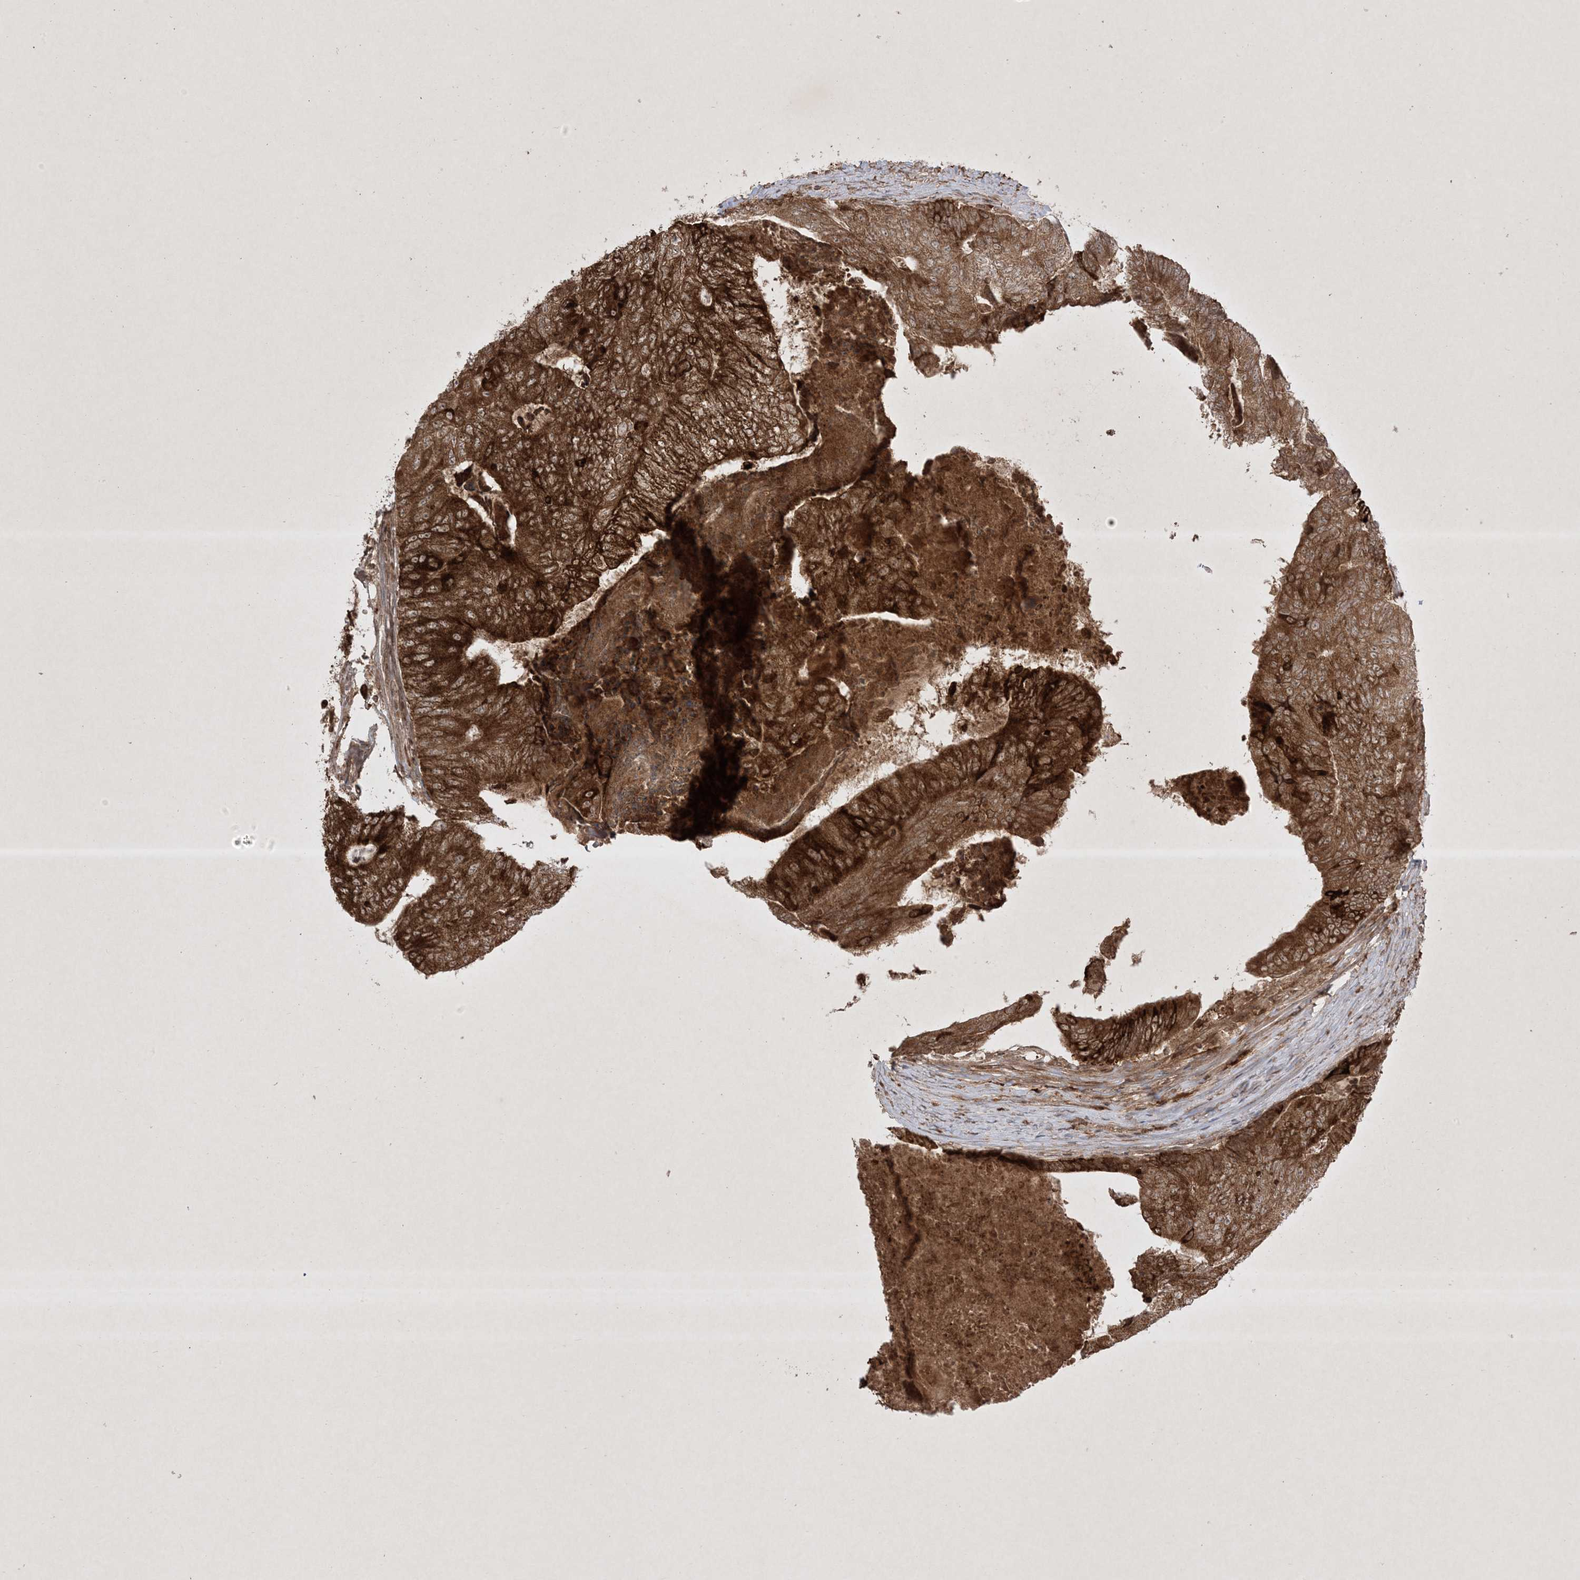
{"staining": {"intensity": "strong", "quantity": ">75%", "location": "cytoplasmic/membranous"}, "tissue": "colorectal cancer", "cell_type": "Tumor cells", "image_type": "cancer", "snomed": [{"axis": "morphology", "description": "Adenocarcinoma, NOS"}, {"axis": "topography", "description": "Colon"}], "caption": "About >75% of tumor cells in colorectal cancer display strong cytoplasmic/membranous protein staining as visualized by brown immunohistochemical staining.", "gene": "PTK6", "patient": {"sex": "female", "age": 67}}